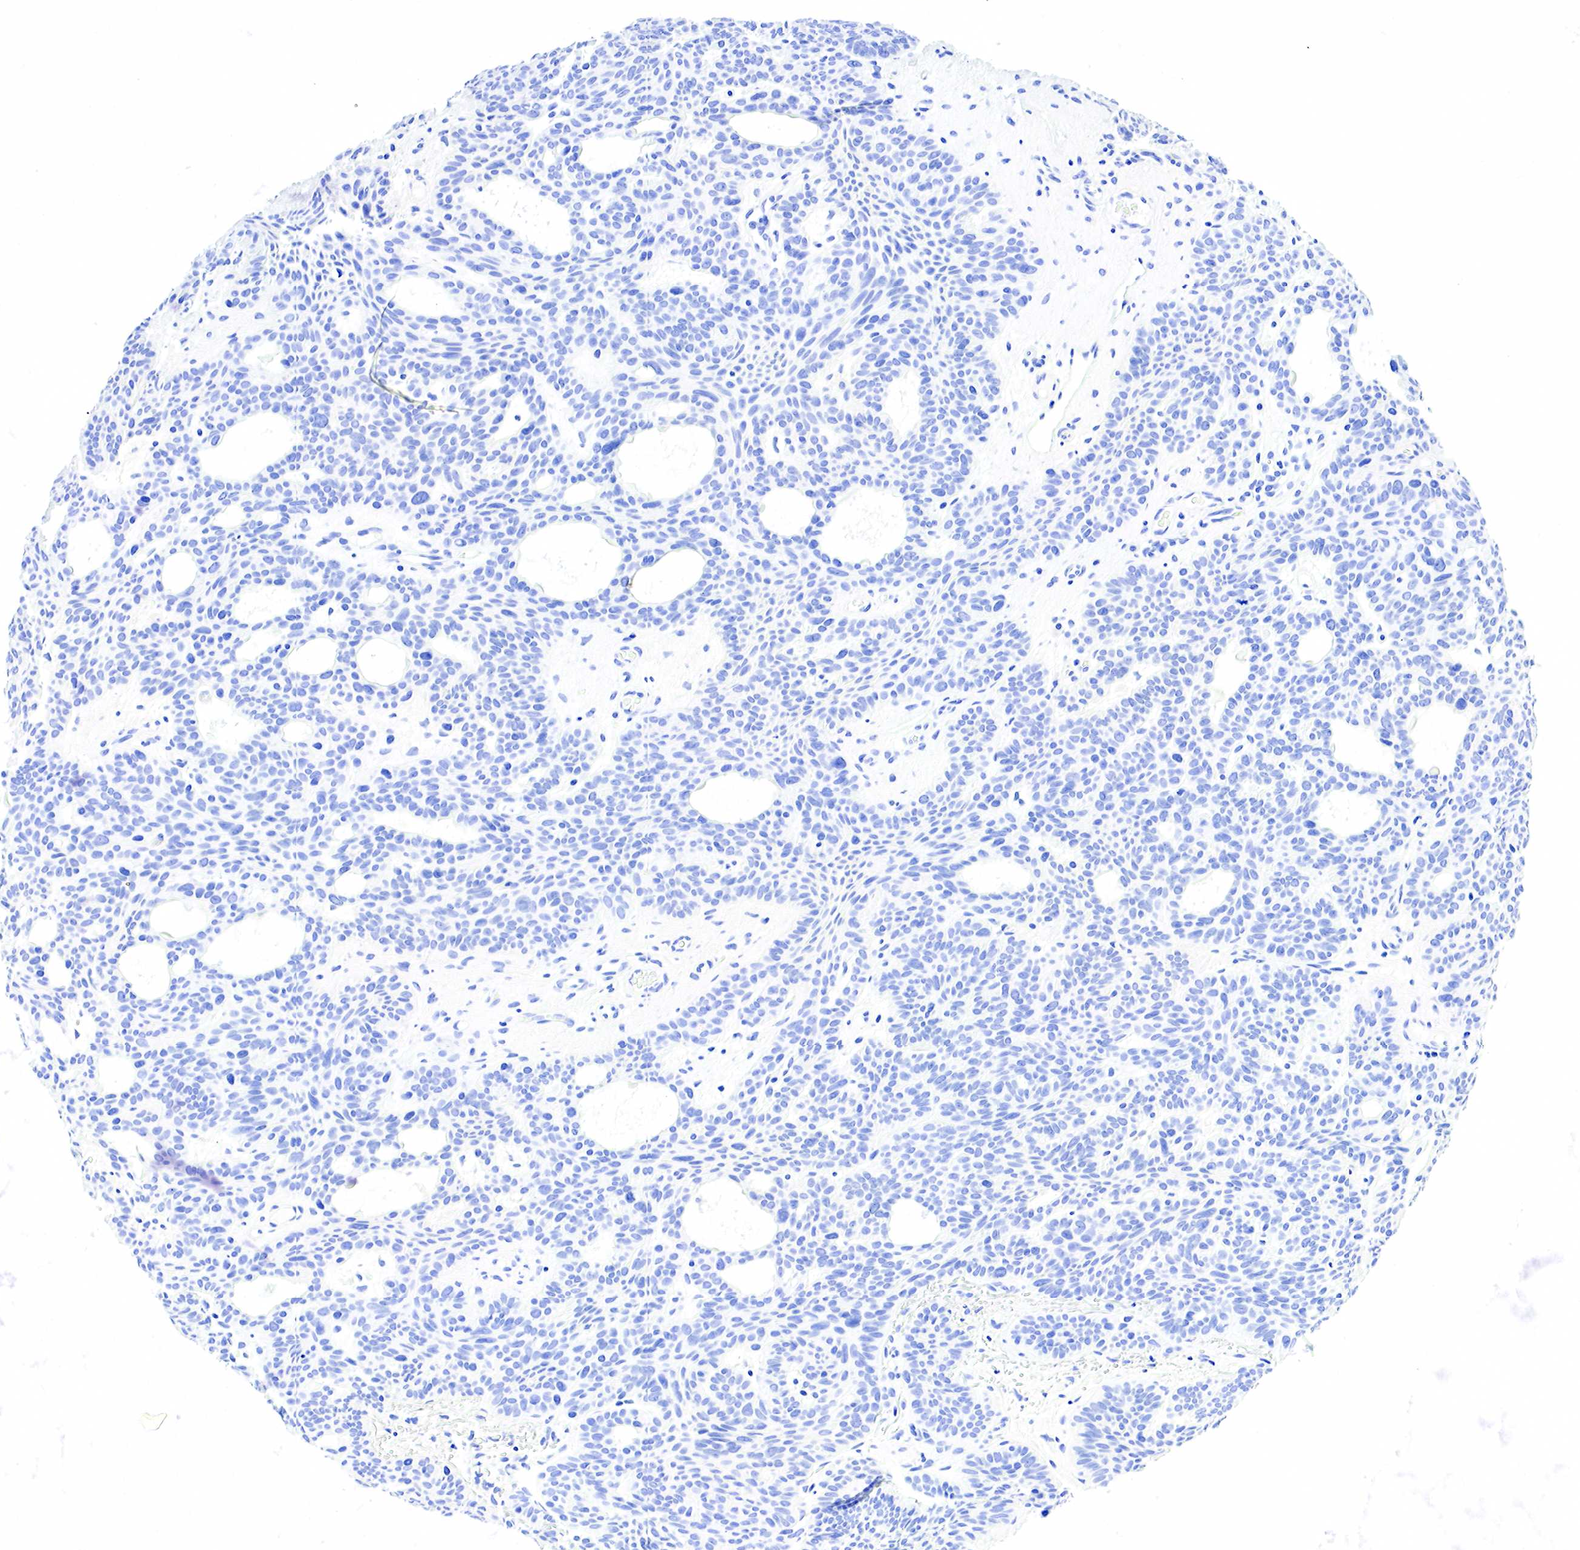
{"staining": {"intensity": "negative", "quantity": "none", "location": "none"}, "tissue": "skin cancer", "cell_type": "Tumor cells", "image_type": "cancer", "snomed": [{"axis": "morphology", "description": "Basal cell carcinoma"}, {"axis": "topography", "description": "Skin"}], "caption": "The micrograph shows no significant positivity in tumor cells of skin cancer. (Immunohistochemistry (ihc), brightfield microscopy, high magnification).", "gene": "FUT4", "patient": {"sex": "male", "age": 44}}